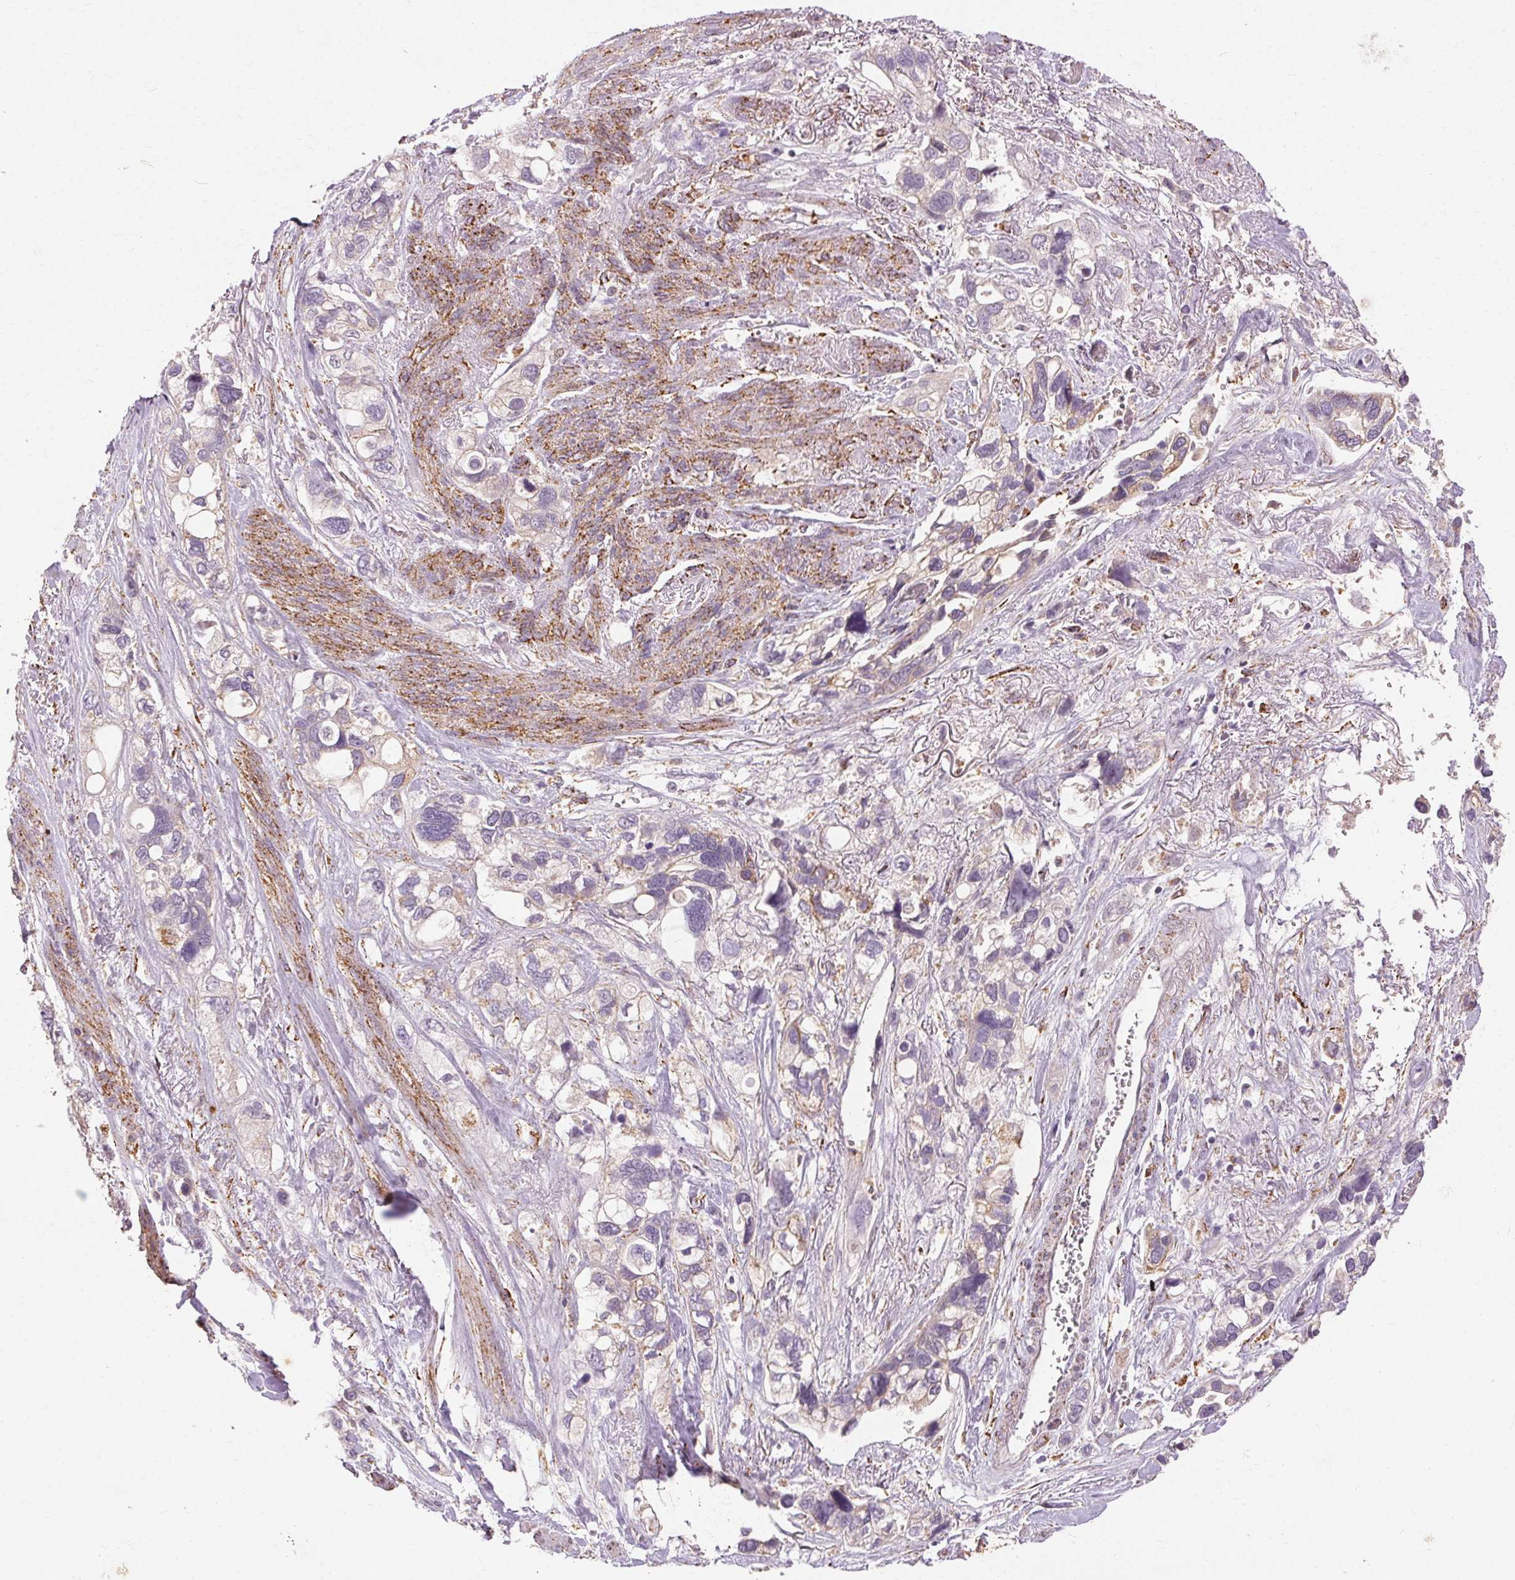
{"staining": {"intensity": "negative", "quantity": "none", "location": "none"}, "tissue": "stomach cancer", "cell_type": "Tumor cells", "image_type": "cancer", "snomed": [{"axis": "morphology", "description": "Adenocarcinoma, NOS"}, {"axis": "topography", "description": "Stomach, upper"}], "caption": "High magnification brightfield microscopy of stomach adenocarcinoma stained with DAB (brown) and counterstained with hematoxylin (blue): tumor cells show no significant positivity.", "gene": "REP15", "patient": {"sex": "female", "age": 81}}